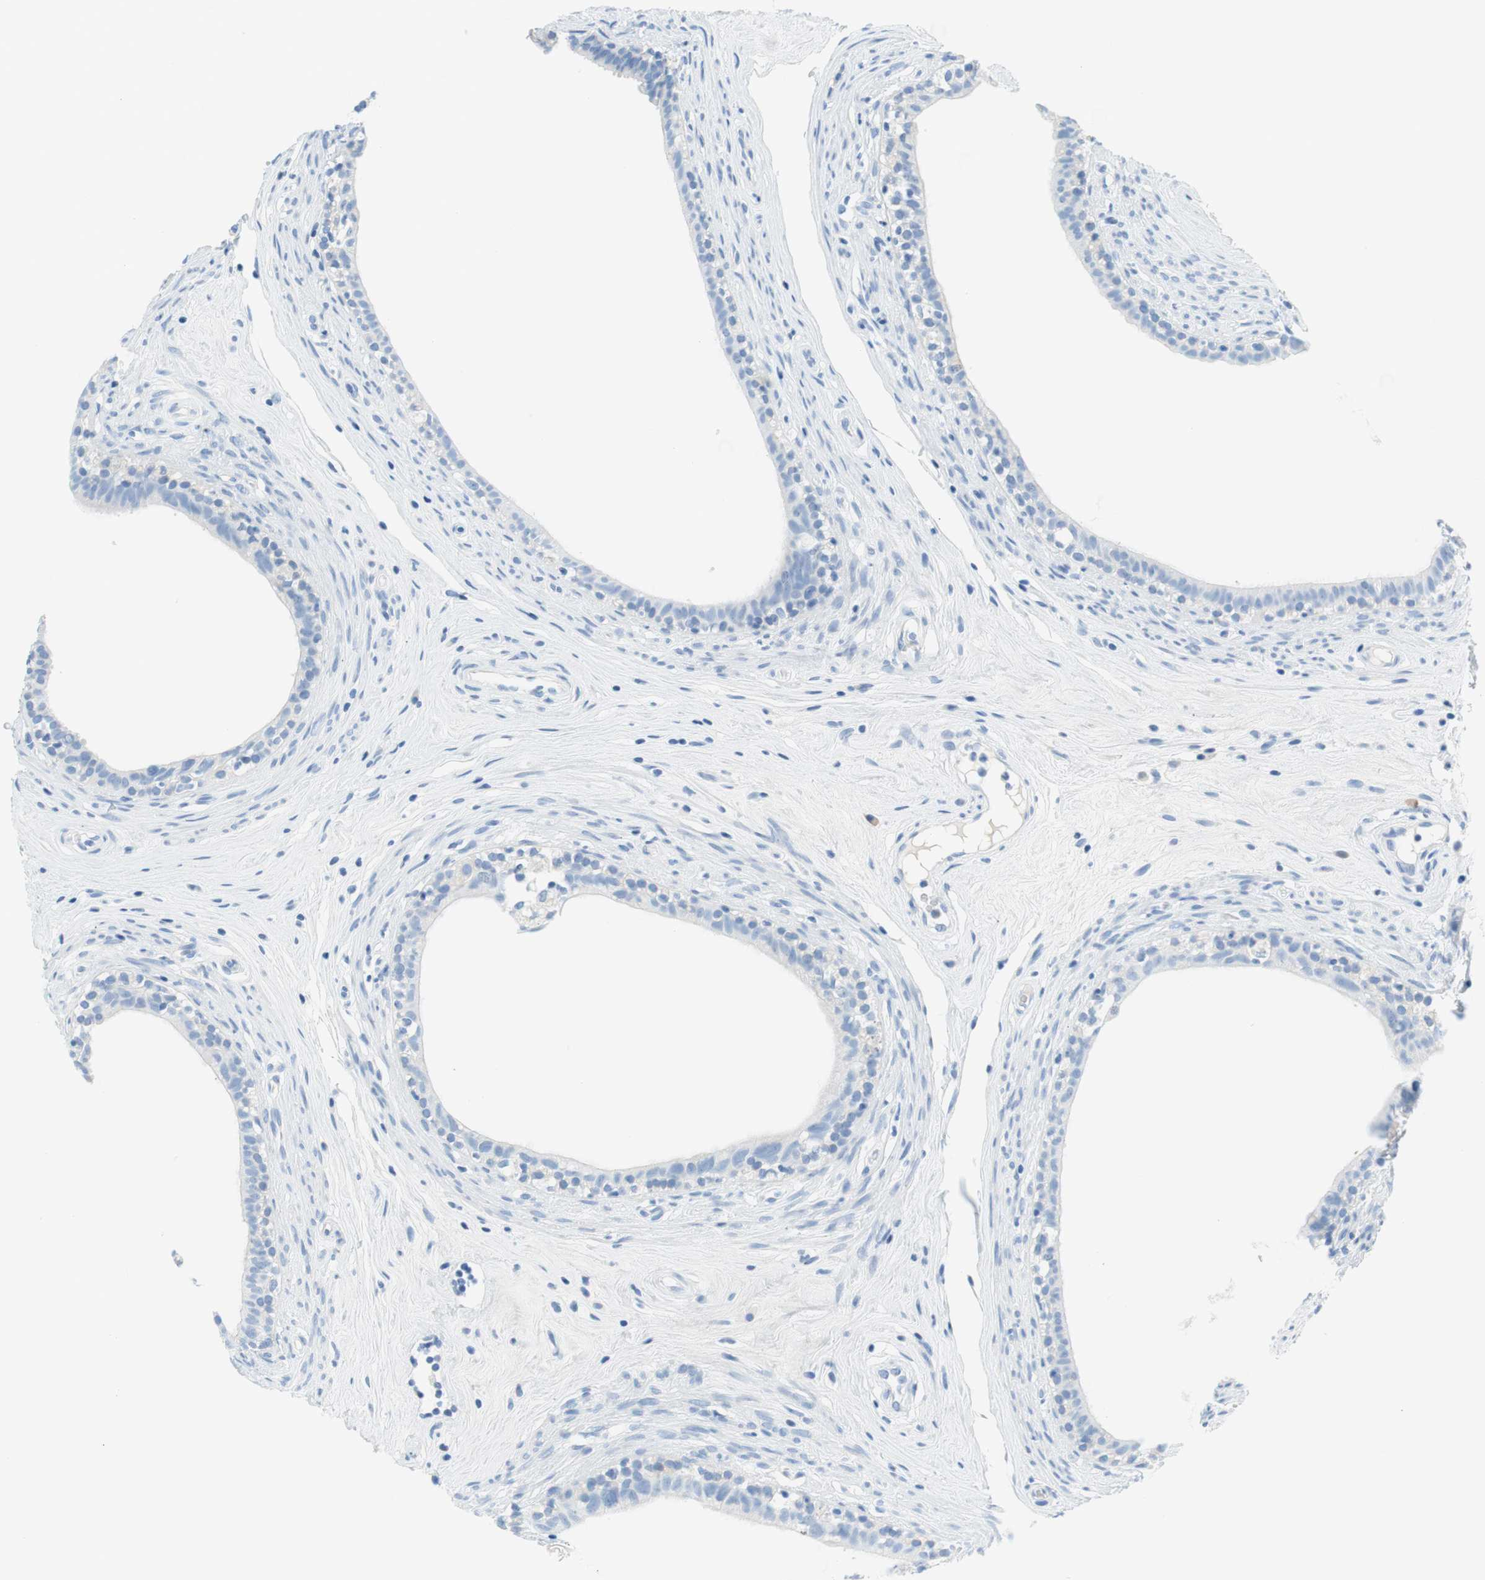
{"staining": {"intensity": "negative", "quantity": "none", "location": "none"}, "tissue": "epididymis", "cell_type": "Glandular cells", "image_type": "normal", "snomed": [{"axis": "morphology", "description": "Normal tissue, NOS"}, {"axis": "morphology", "description": "Inflammation, NOS"}, {"axis": "topography", "description": "Epididymis"}], "caption": "This is an IHC image of unremarkable epididymis. There is no positivity in glandular cells.", "gene": "MYH1", "patient": {"sex": "male", "age": 84}}